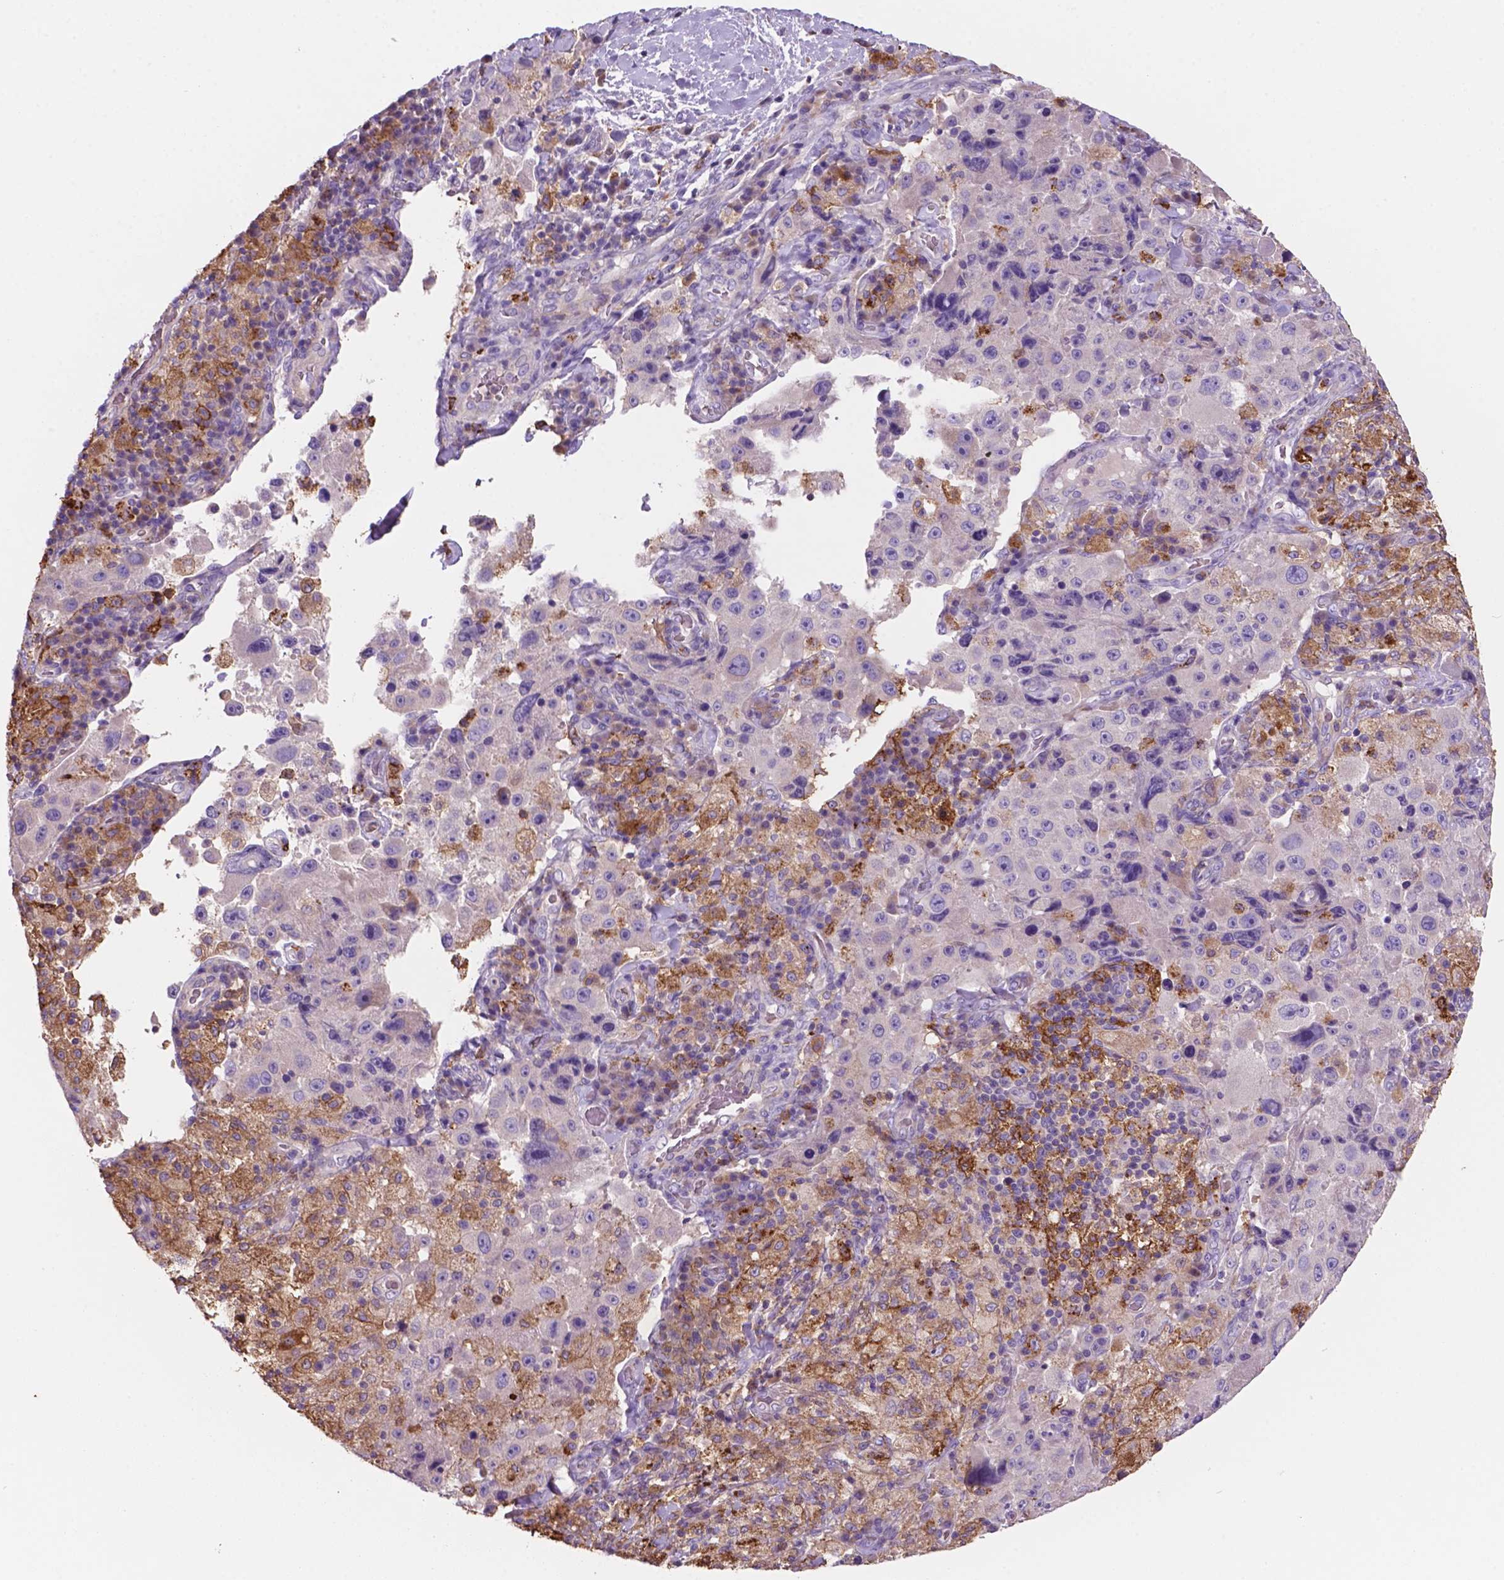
{"staining": {"intensity": "negative", "quantity": "none", "location": "none"}, "tissue": "melanoma", "cell_type": "Tumor cells", "image_type": "cancer", "snomed": [{"axis": "morphology", "description": "Malignant melanoma, Metastatic site"}, {"axis": "topography", "description": "Lymph node"}], "caption": "Immunohistochemical staining of human melanoma shows no significant expression in tumor cells.", "gene": "MKRN2OS", "patient": {"sex": "male", "age": 62}}